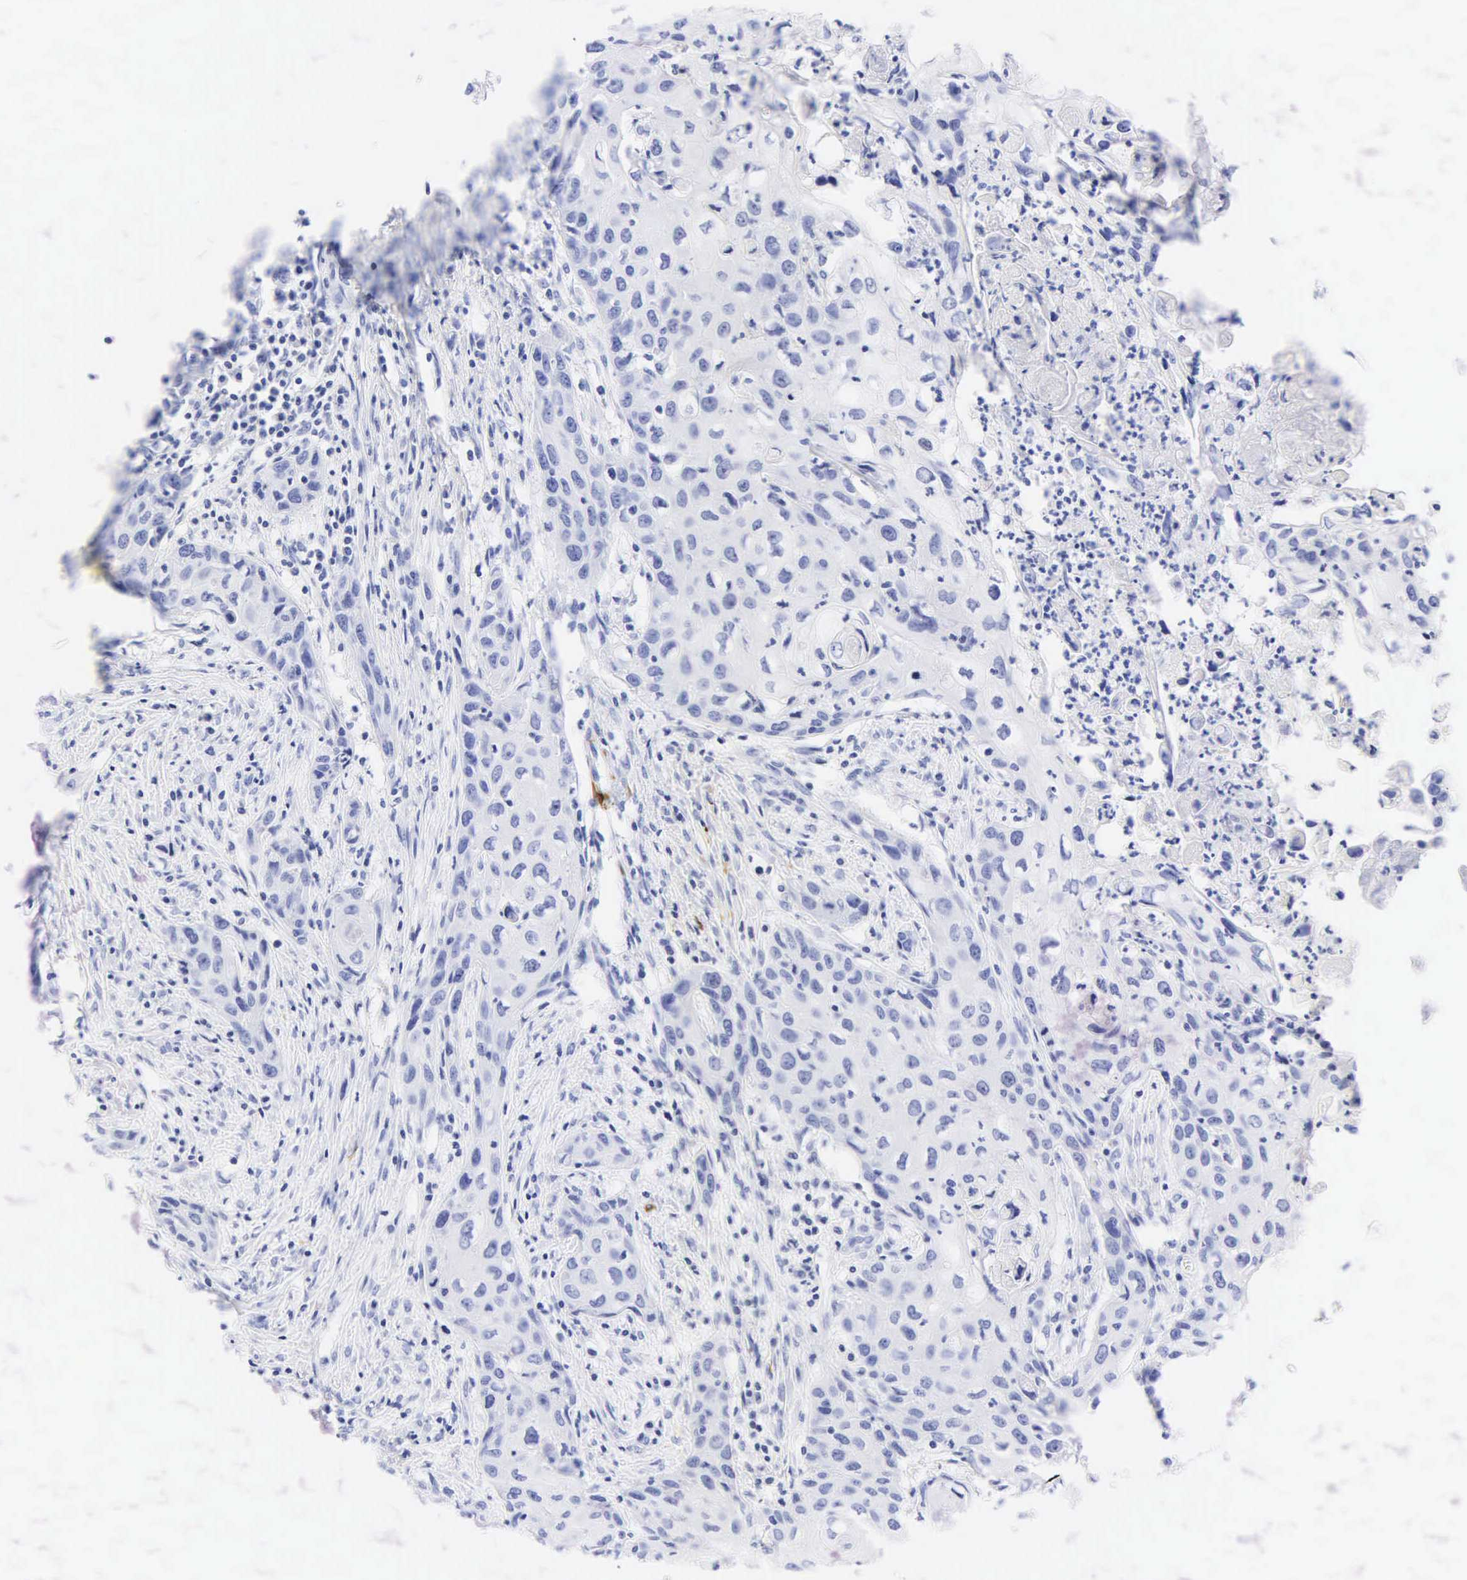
{"staining": {"intensity": "negative", "quantity": "none", "location": "none"}, "tissue": "urothelial cancer", "cell_type": "Tumor cells", "image_type": "cancer", "snomed": [{"axis": "morphology", "description": "Urothelial carcinoma, High grade"}, {"axis": "topography", "description": "Urinary bladder"}], "caption": "Immunohistochemical staining of human high-grade urothelial carcinoma reveals no significant expression in tumor cells.", "gene": "DES", "patient": {"sex": "male", "age": 54}}